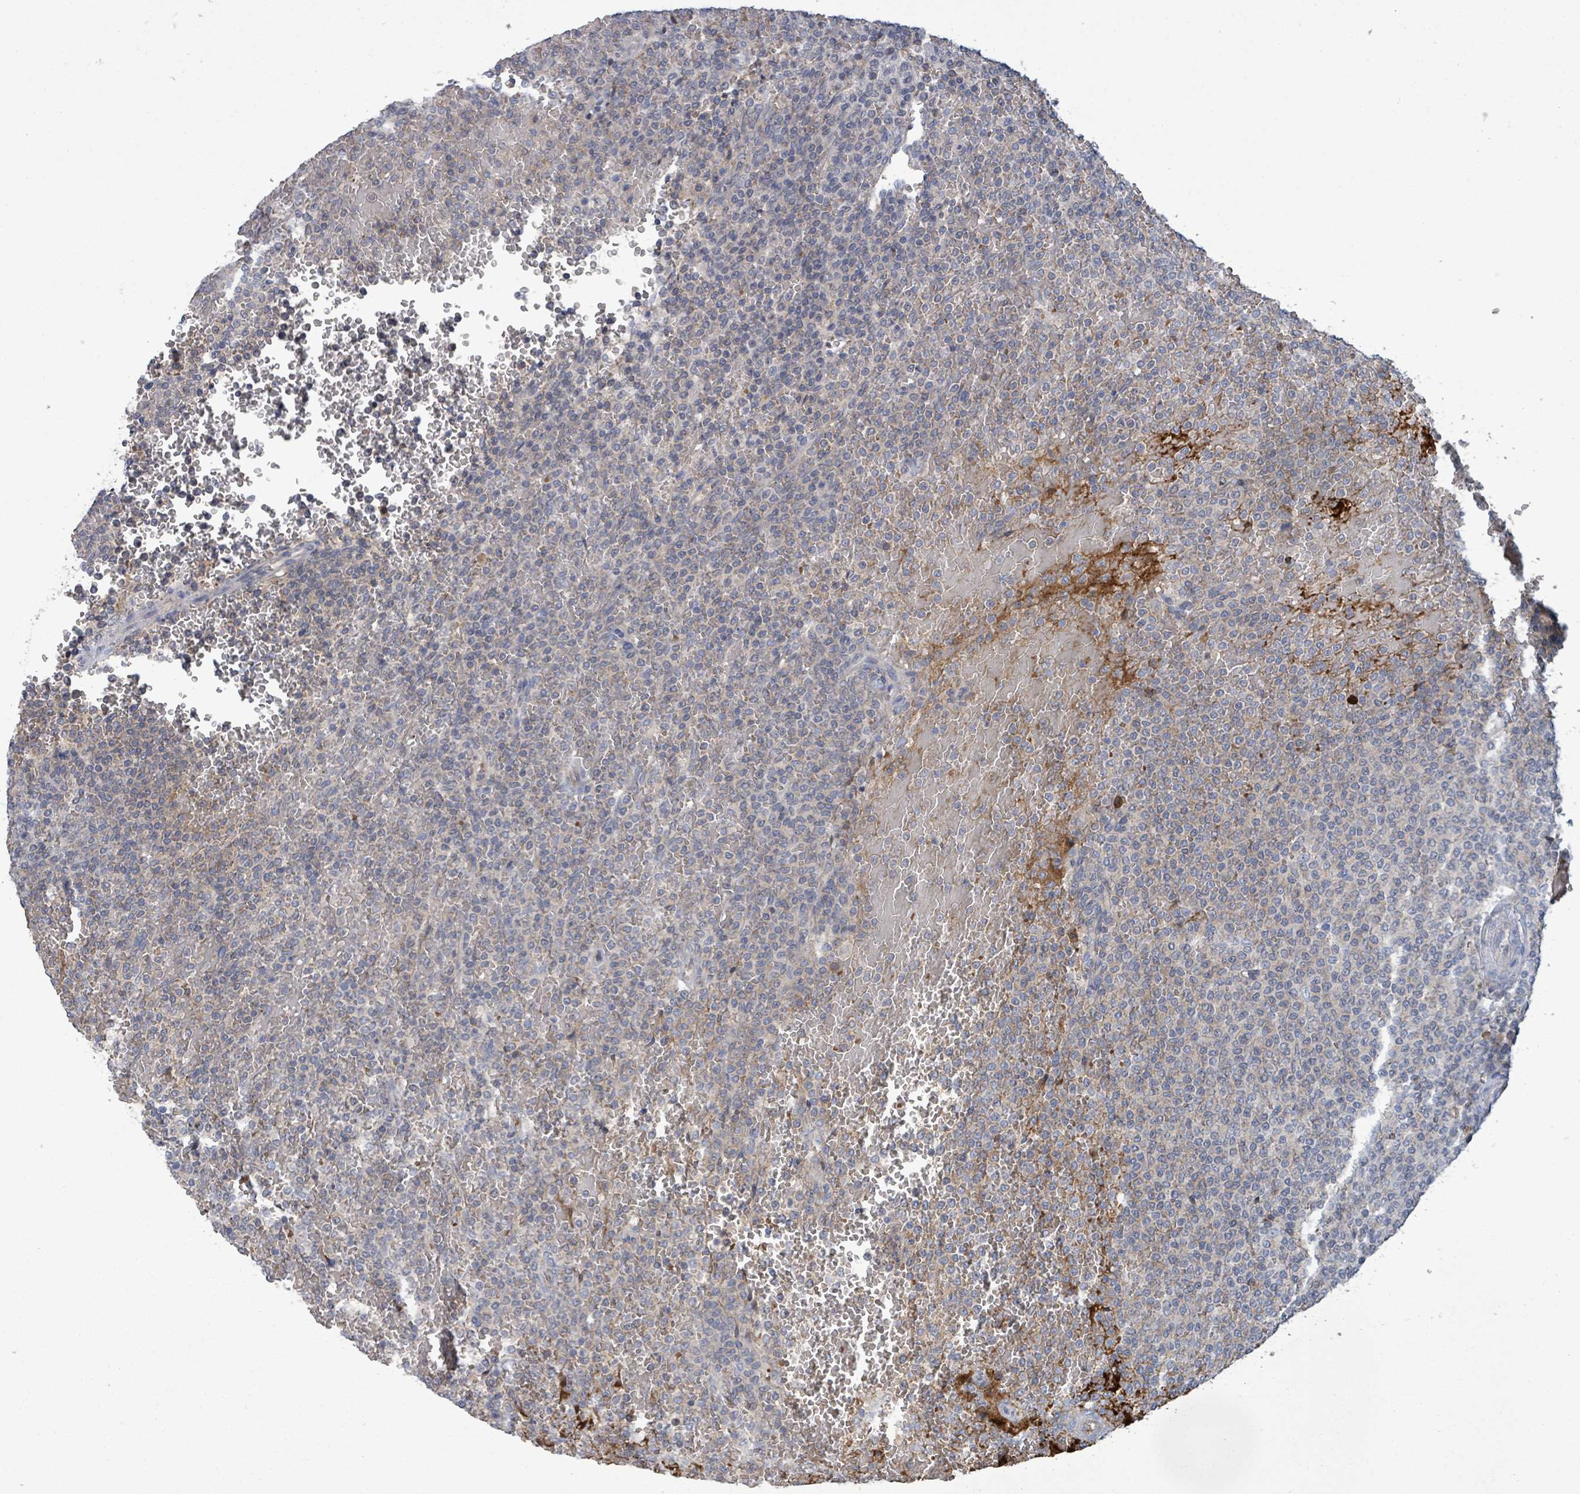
{"staining": {"intensity": "negative", "quantity": "none", "location": "none"}, "tissue": "lymphoma", "cell_type": "Tumor cells", "image_type": "cancer", "snomed": [{"axis": "morphology", "description": "Malignant lymphoma, non-Hodgkin's type, Low grade"}, {"axis": "topography", "description": "Spleen"}], "caption": "Tumor cells show no significant staining in malignant lymphoma, non-Hodgkin's type (low-grade).", "gene": "GRM8", "patient": {"sex": "male", "age": 60}}